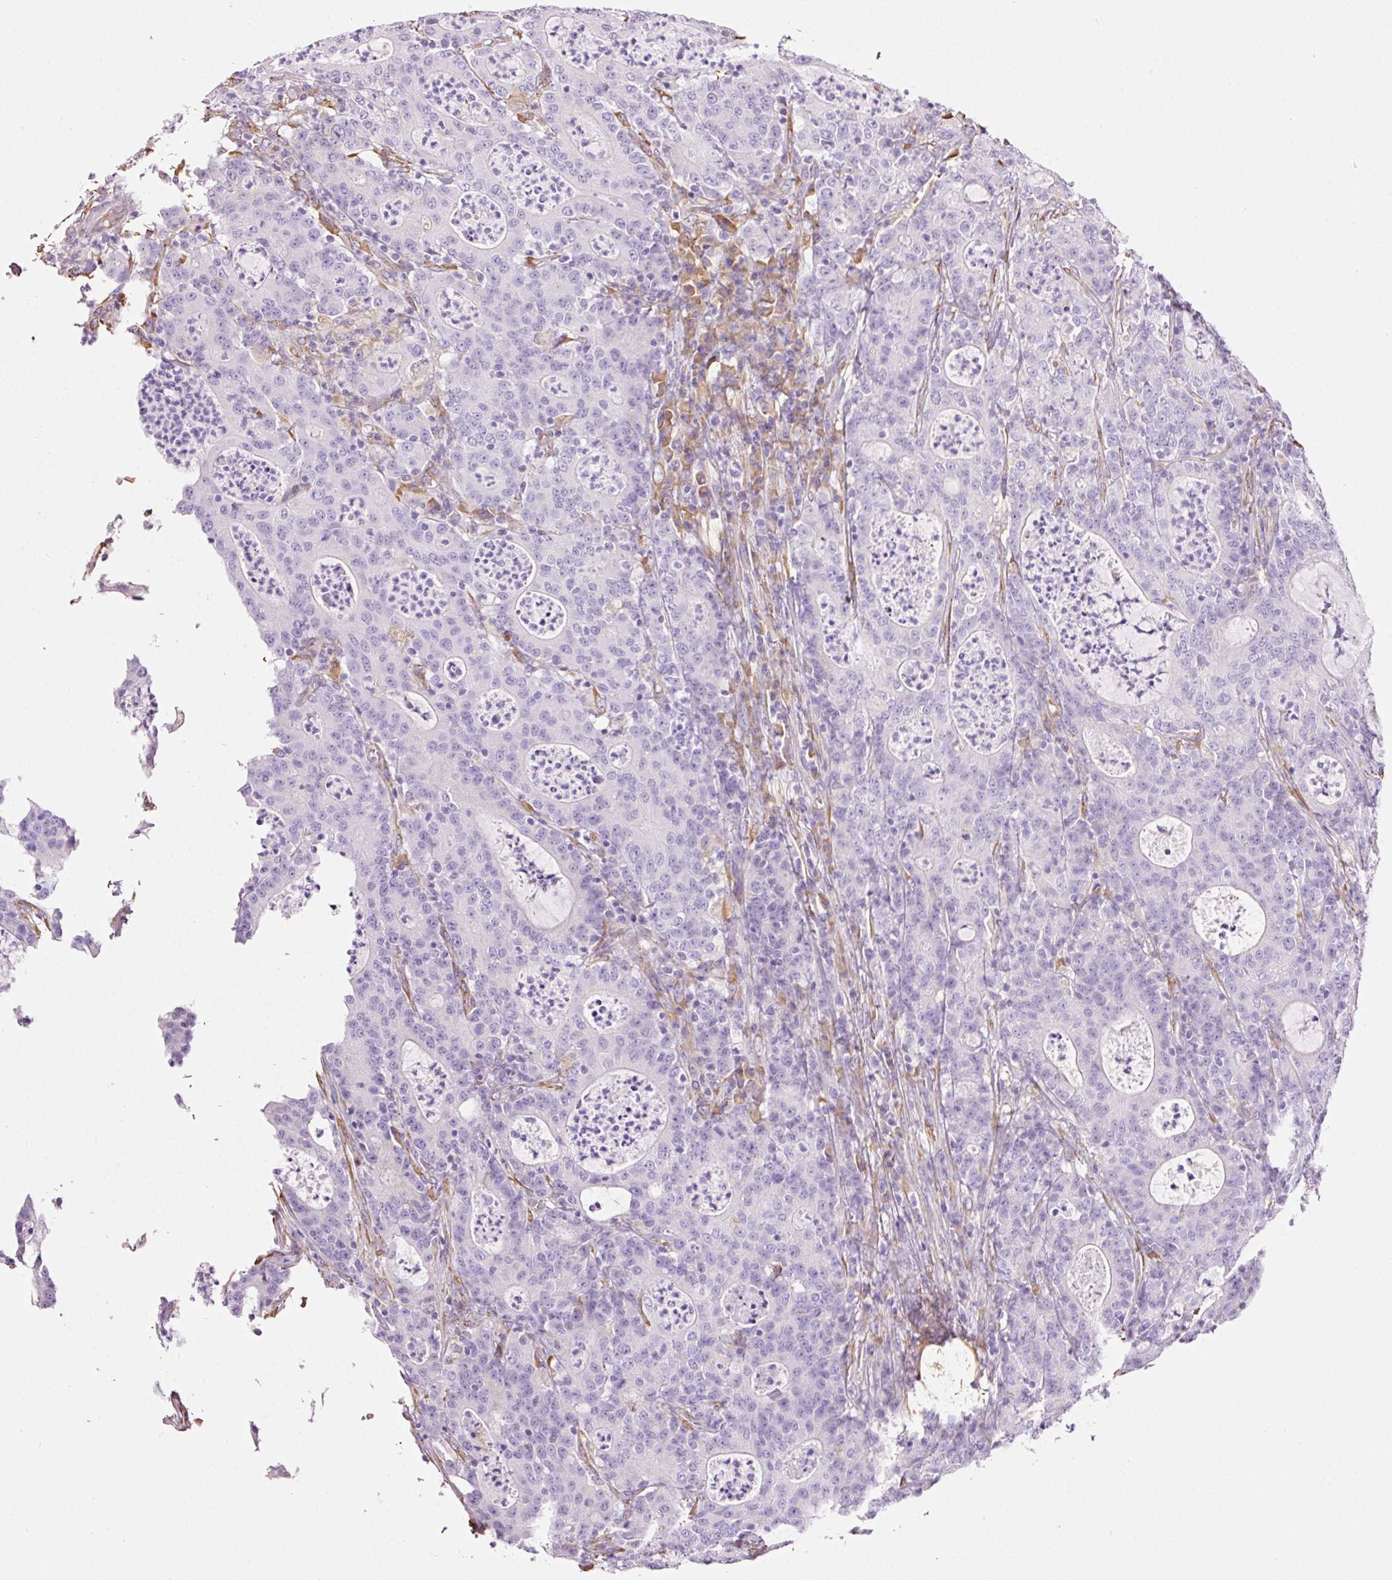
{"staining": {"intensity": "negative", "quantity": "none", "location": "none"}, "tissue": "colorectal cancer", "cell_type": "Tumor cells", "image_type": "cancer", "snomed": [{"axis": "morphology", "description": "Adenocarcinoma, NOS"}, {"axis": "topography", "description": "Colon"}], "caption": "DAB (3,3'-diaminobenzidine) immunohistochemical staining of colorectal cancer exhibits no significant staining in tumor cells.", "gene": "GCG", "patient": {"sex": "male", "age": 83}}